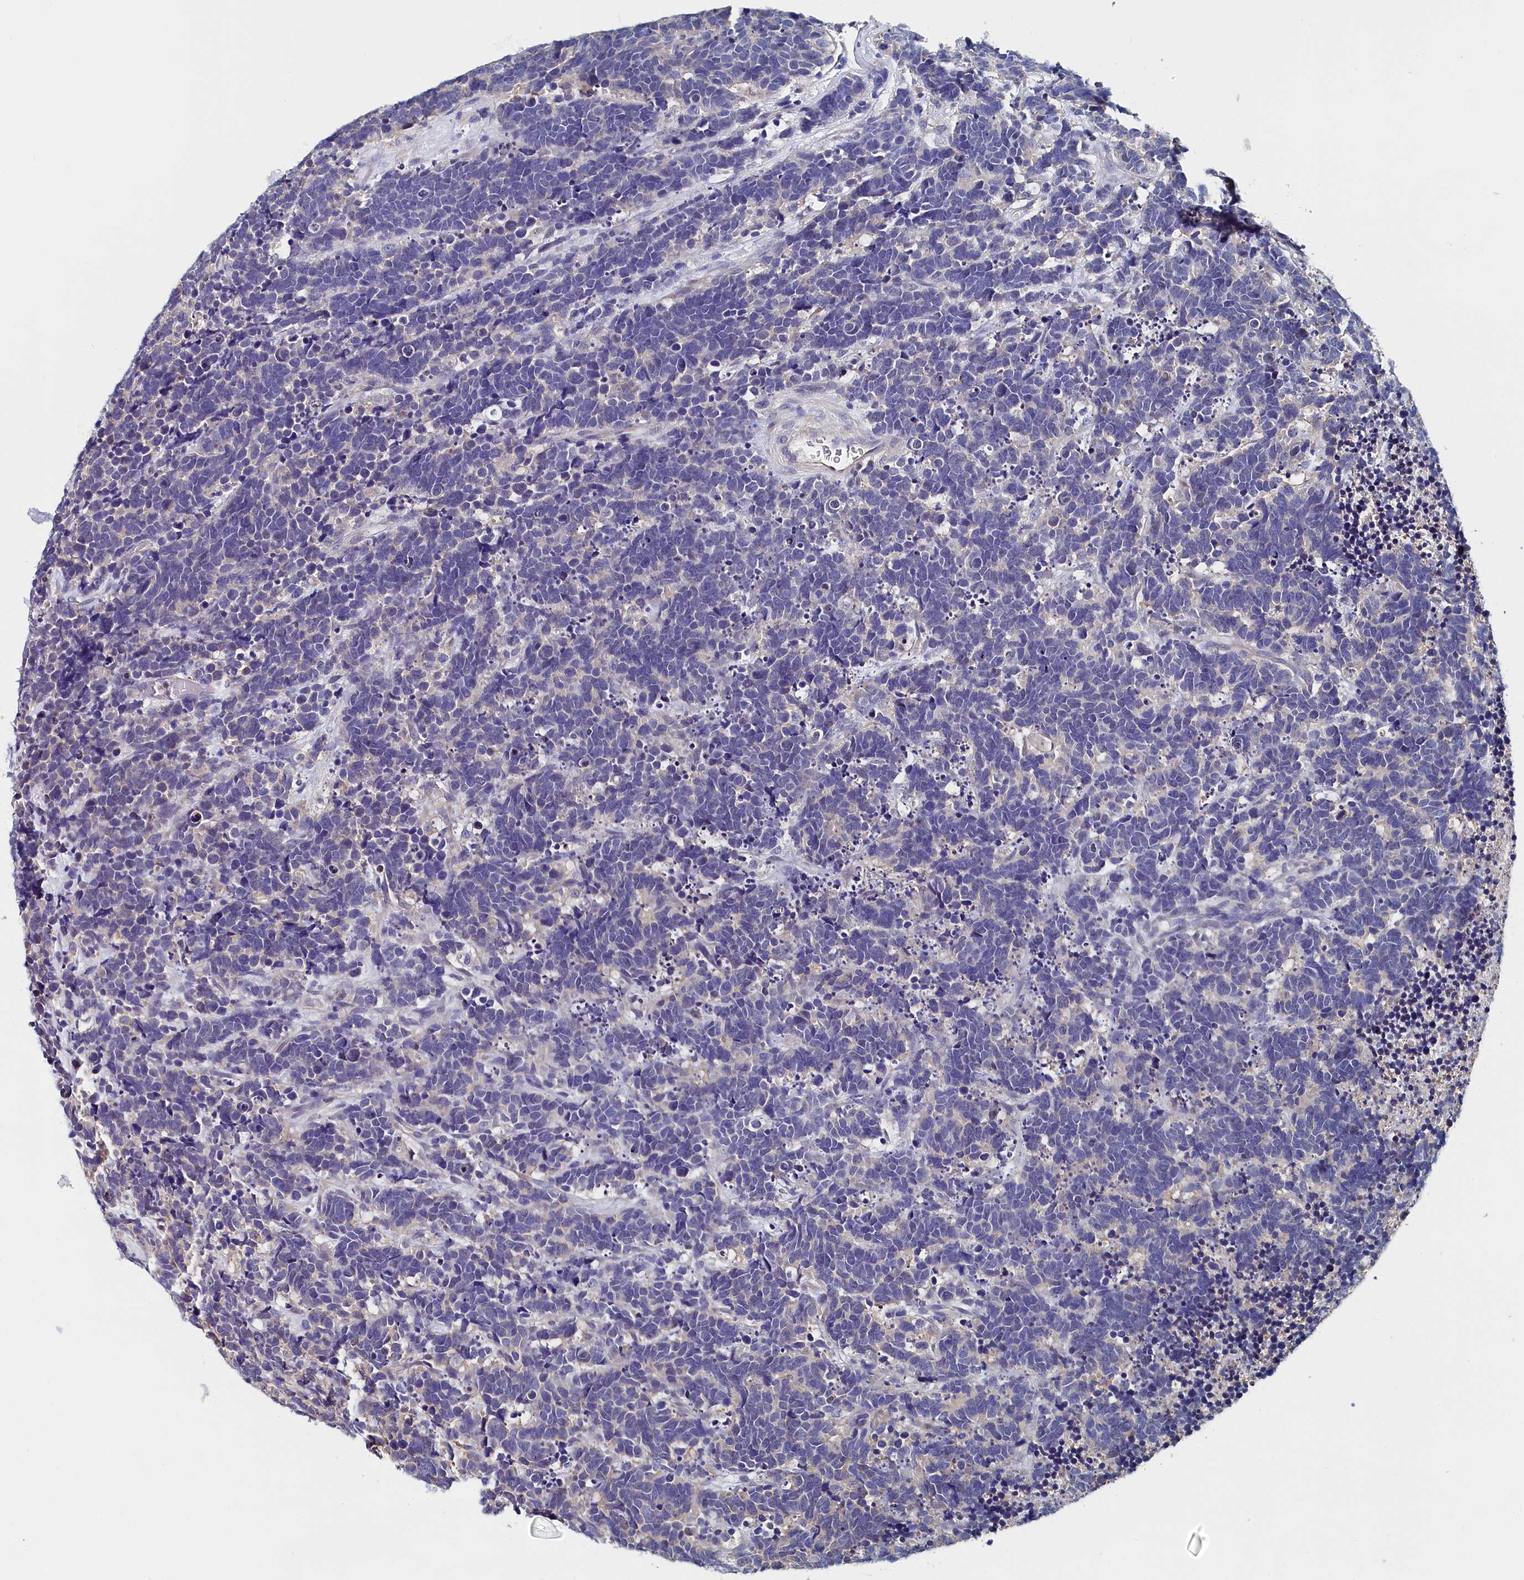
{"staining": {"intensity": "negative", "quantity": "none", "location": "none"}, "tissue": "carcinoid", "cell_type": "Tumor cells", "image_type": "cancer", "snomed": [{"axis": "morphology", "description": "Carcinoma, NOS"}, {"axis": "morphology", "description": "Carcinoid, malignant, NOS"}, {"axis": "topography", "description": "Urinary bladder"}], "caption": "High magnification brightfield microscopy of carcinoma stained with DAB (3,3'-diaminobenzidine) (brown) and counterstained with hematoxylin (blue): tumor cells show no significant expression.", "gene": "BHMT", "patient": {"sex": "male", "age": 57}}